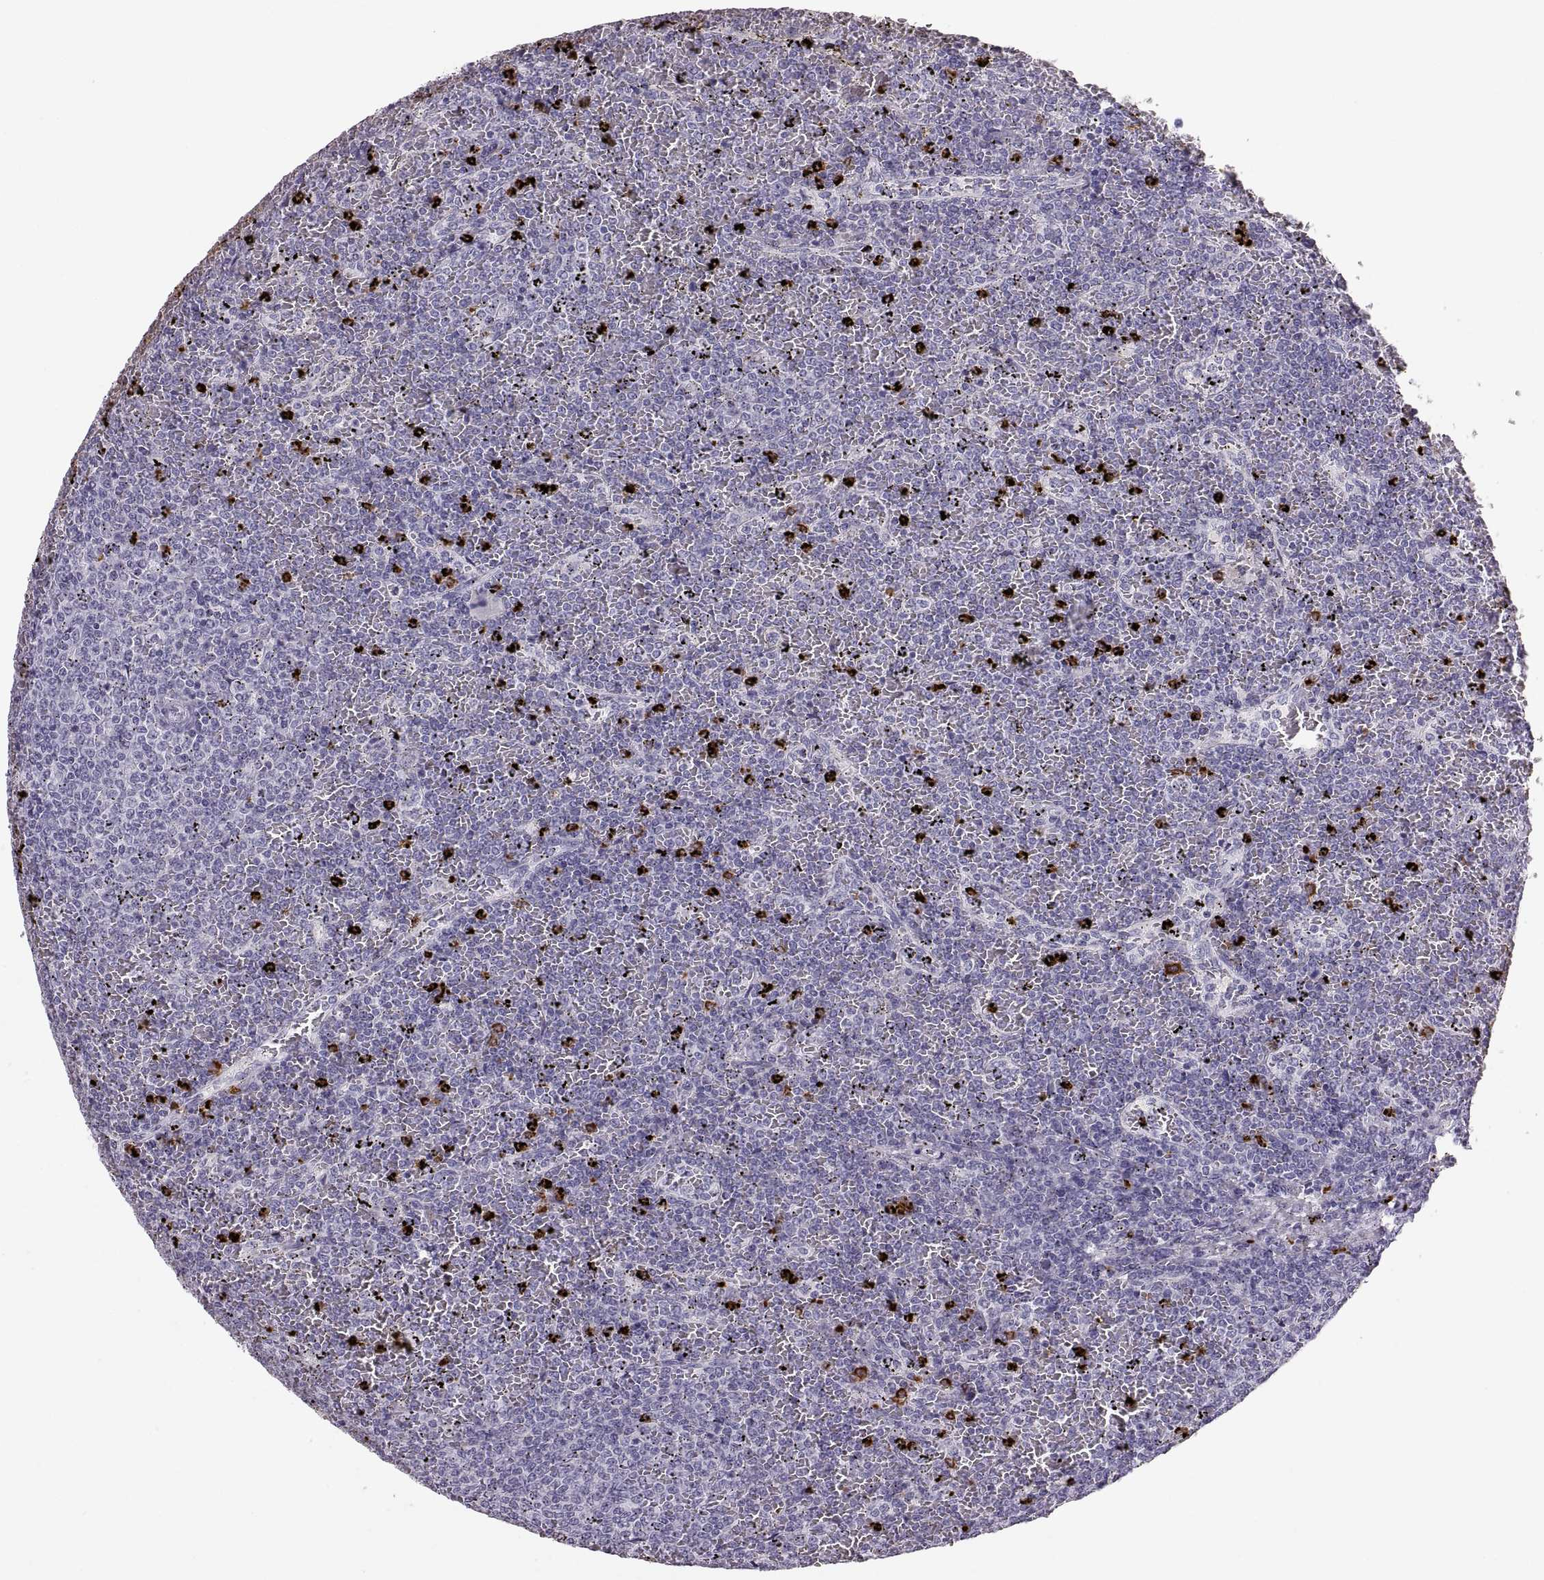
{"staining": {"intensity": "negative", "quantity": "none", "location": "none"}, "tissue": "lymphoma", "cell_type": "Tumor cells", "image_type": "cancer", "snomed": [{"axis": "morphology", "description": "Malignant lymphoma, non-Hodgkin's type, Low grade"}, {"axis": "topography", "description": "Spleen"}], "caption": "This is an immunohistochemistry micrograph of human low-grade malignant lymphoma, non-Hodgkin's type. There is no positivity in tumor cells.", "gene": "MILR1", "patient": {"sex": "female", "age": 77}}